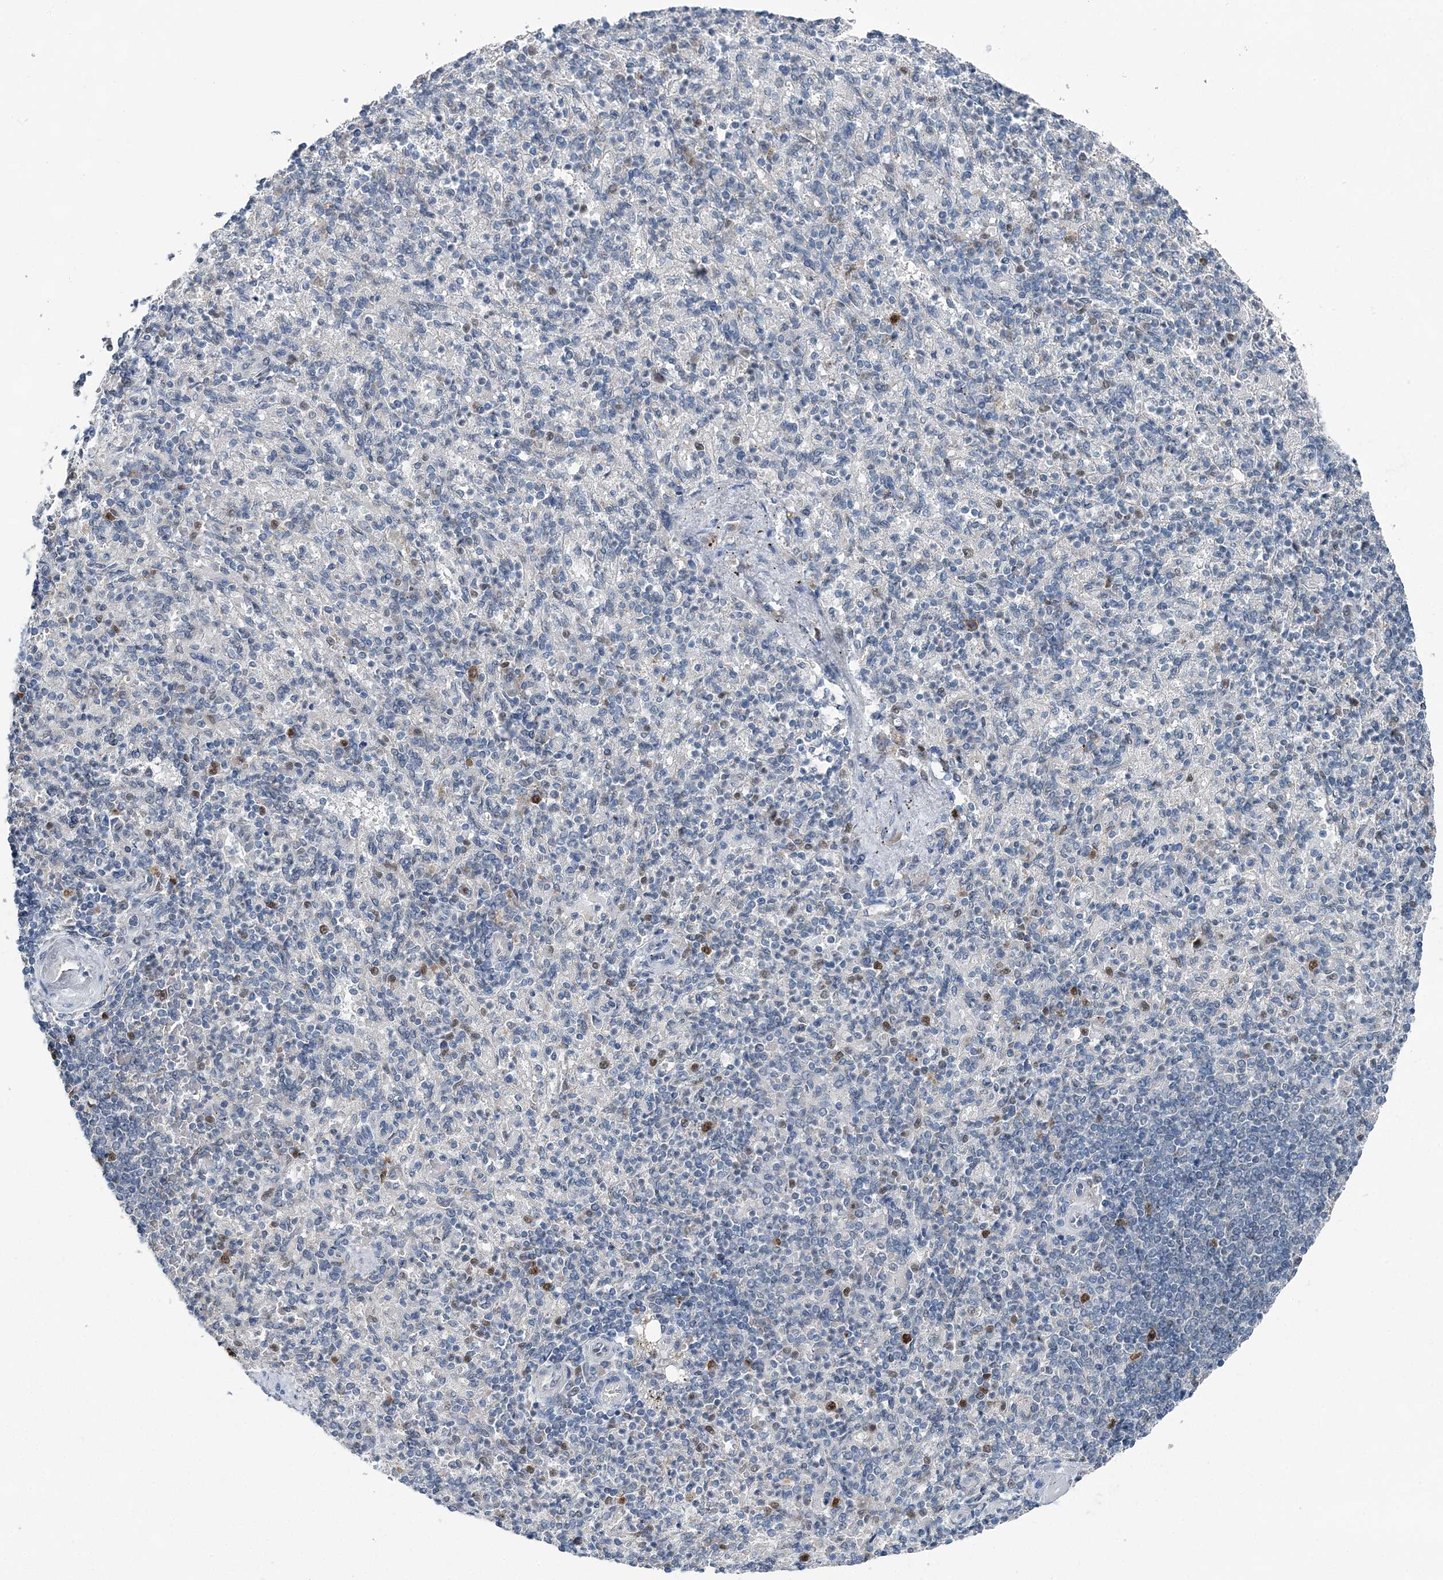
{"staining": {"intensity": "negative", "quantity": "none", "location": "none"}, "tissue": "spleen", "cell_type": "Cells in red pulp", "image_type": "normal", "snomed": [{"axis": "morphology", "description": "Normal tissue, NOS"}, {"axis": "topography", "description": "Spleen"}], "caption": "This is an immunohistochemistry histopathology image of normal human spleen. There is no staining in cells in red pulp.", "gene": "HAT1", "patient": {"sex": "female", "age": 74}}